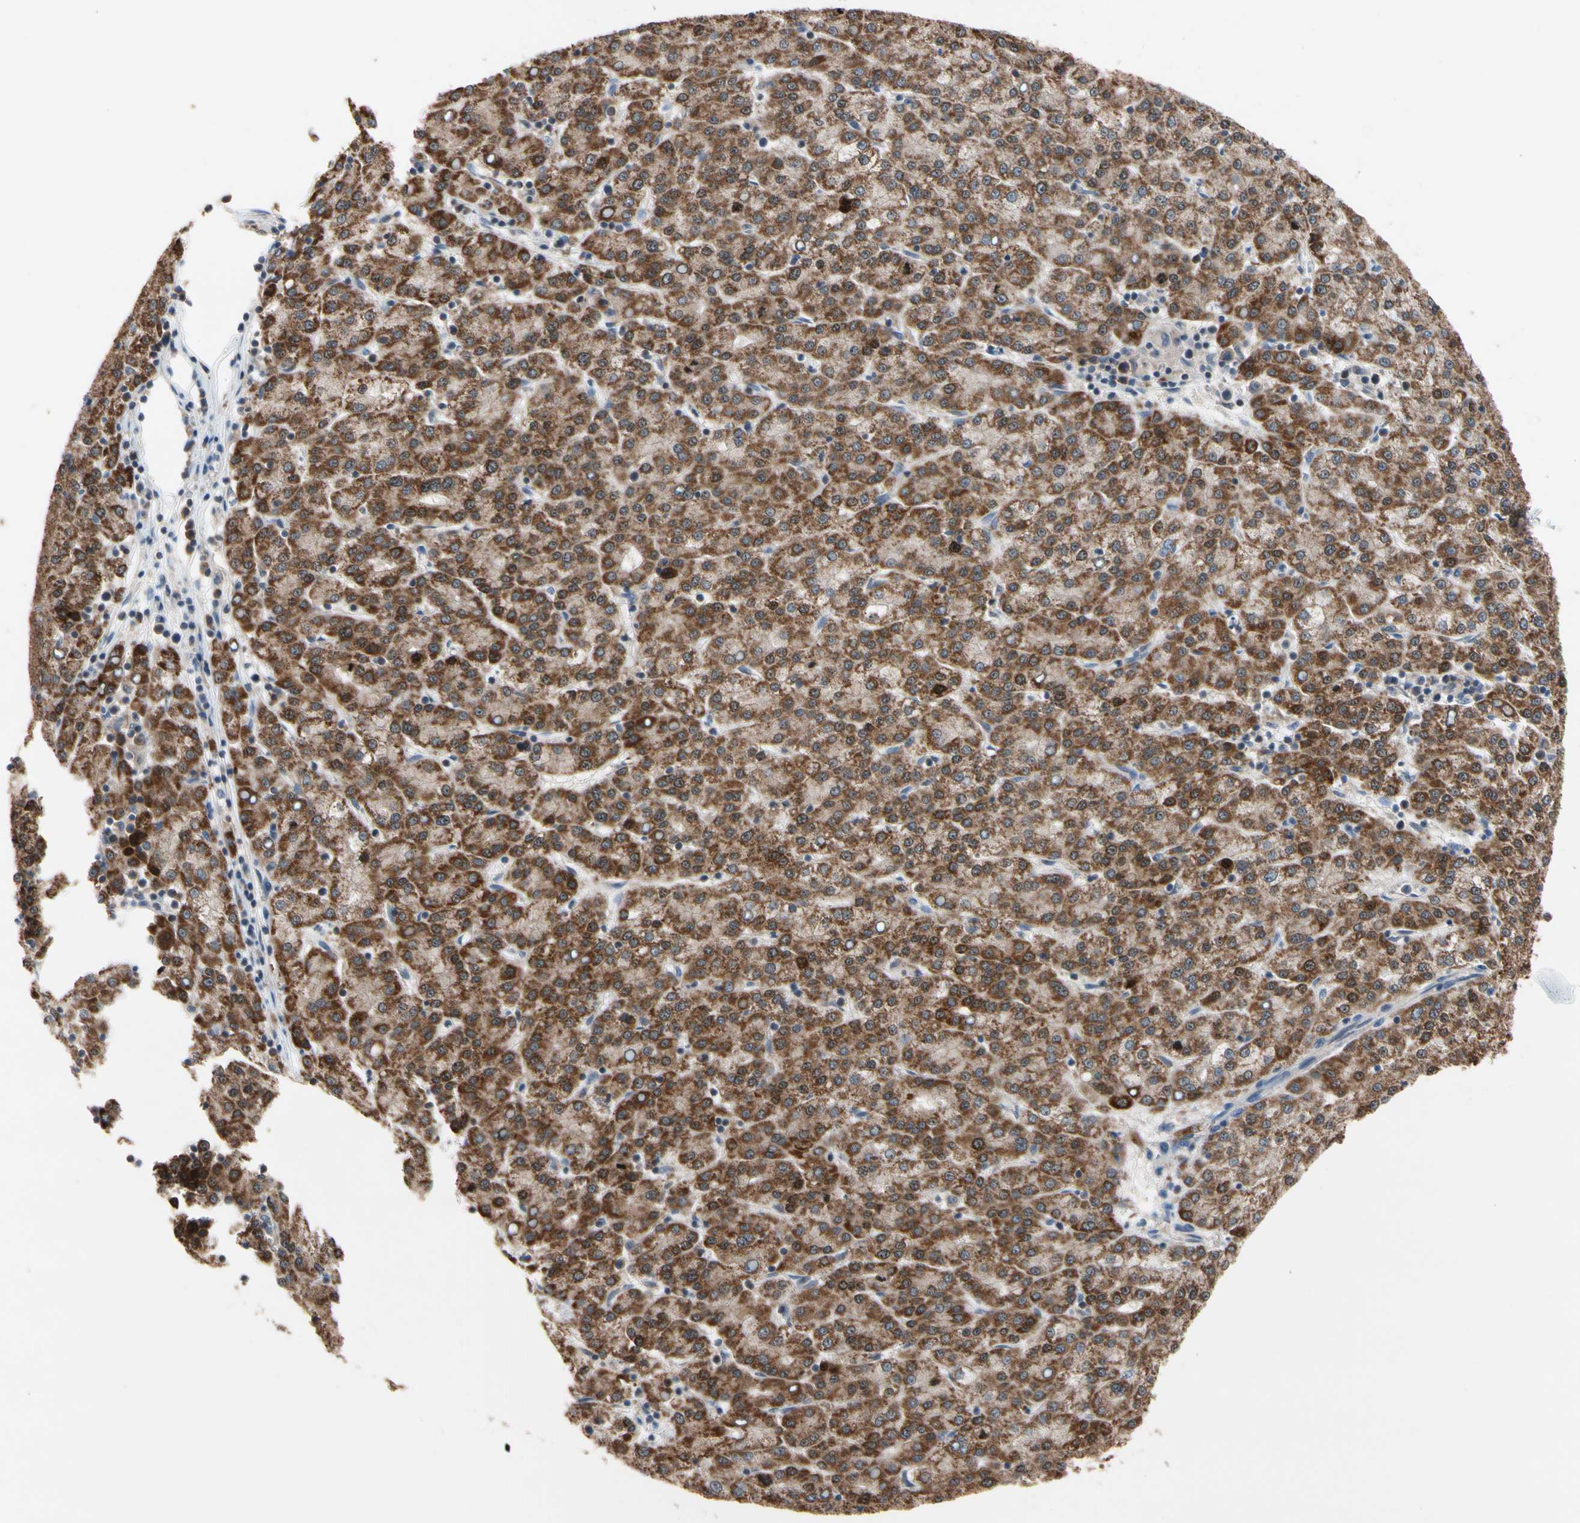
{"staining": {"intensity": "strong", "quantity": ">75%", "location": "cytoplasmic/membranous"}, "tissue": "liver cancer", "cell_type": "Tumor cells", "image_type": "cancer", "snomed": [{"axis": "morphology", "description": "Carcinoma, Hepatocellular, NOS"}, {"axis": "topography", "description": "Liver"}], "caption": "Protein staining displays strong cytoplasmic/membranous staining in about >75% of tumor cells in liver hepatocellular carcinoma.", "gene": "MTHFS", "patient": {"sex": "female", "age": 58}}